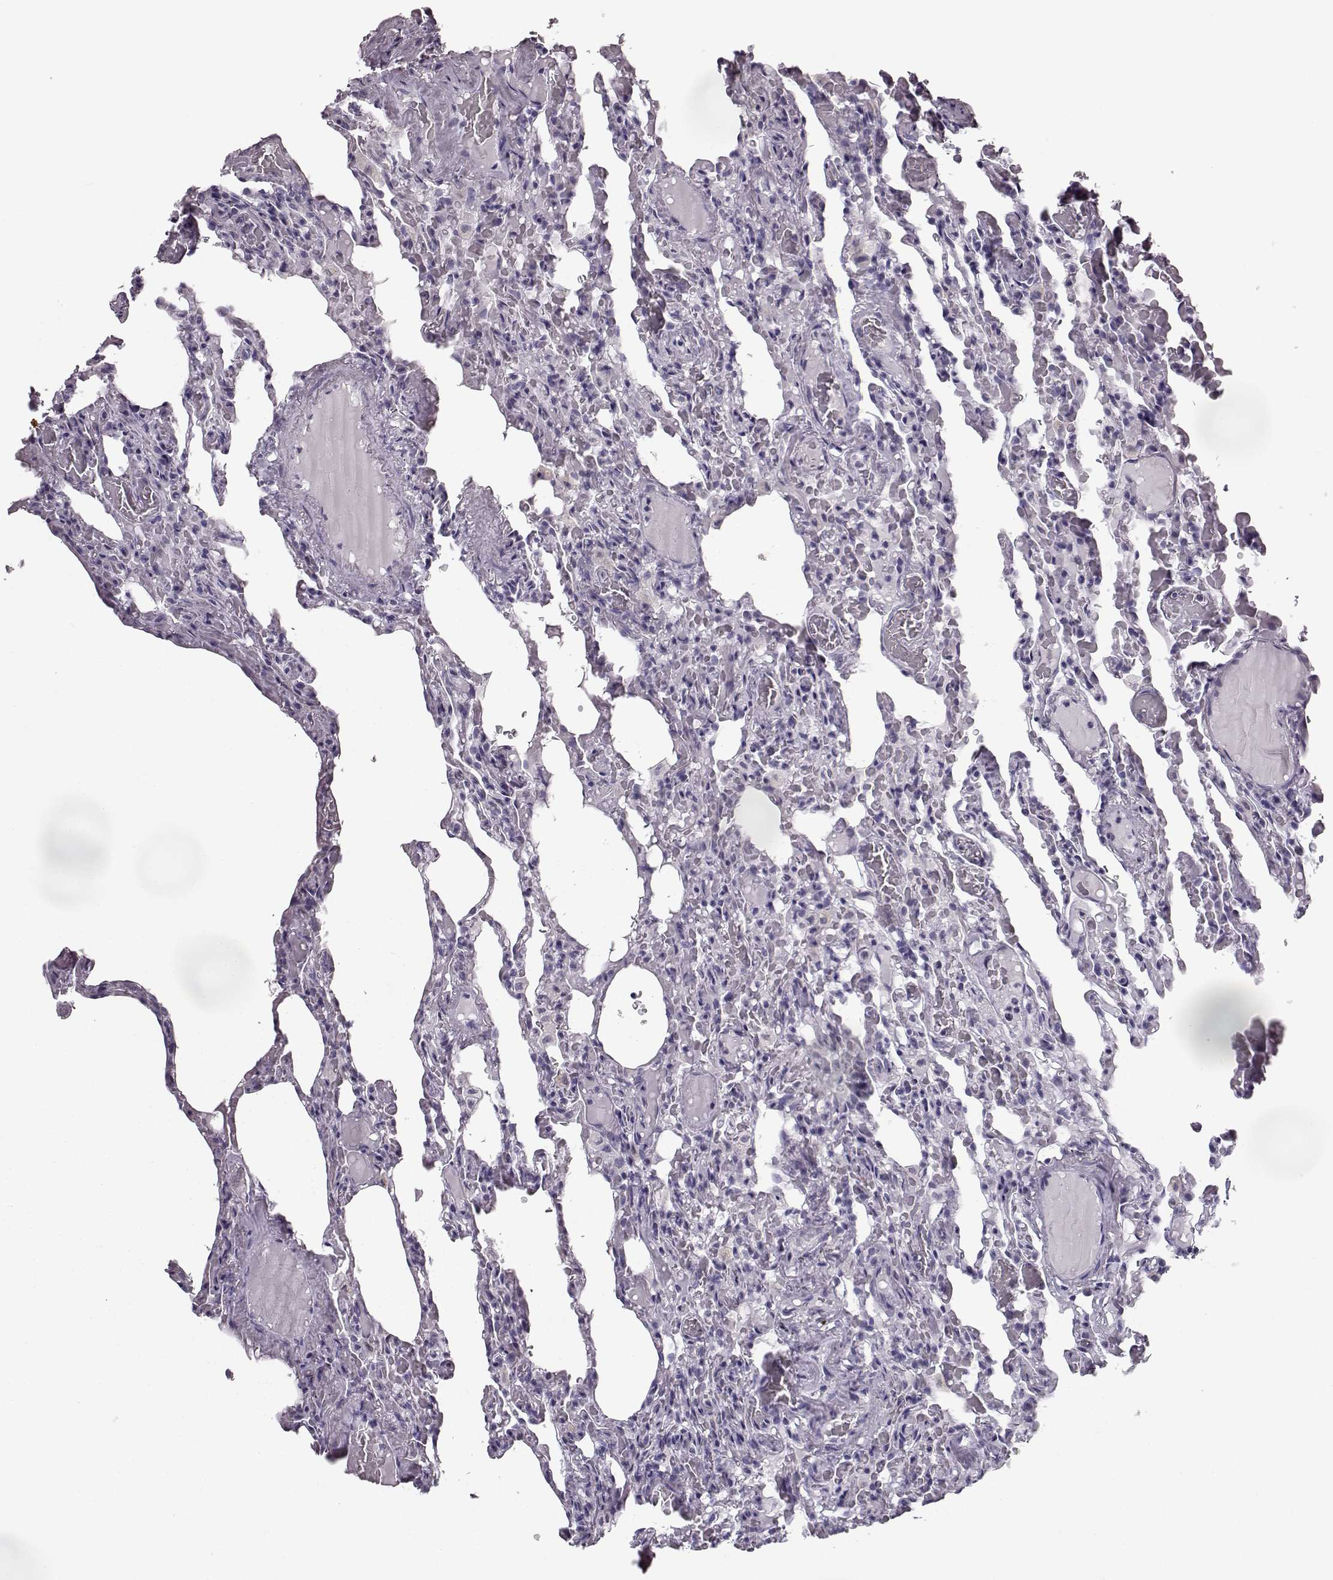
{"staining": {"intensity": "negative", "quantity": "none", "location": "none"}, "tissue": "lung", "cell_type": "Alveolar cells", "image_type": "normal", "snomed": [{"axis": "morphology", "description": "Normal tissue, NOS"}, {"axis": "topography", "description": "Lung"}], "caption": "Lung was stained to show a protein in brown. There is no significant positivity in alveolar cells. (Stains: DAB IHC with hematoxylin counter stain, Microscopy: brightfield microscopy at high magnification).", "gene": "SEMG2", "patient": {"sex": "female", "age": 43}}